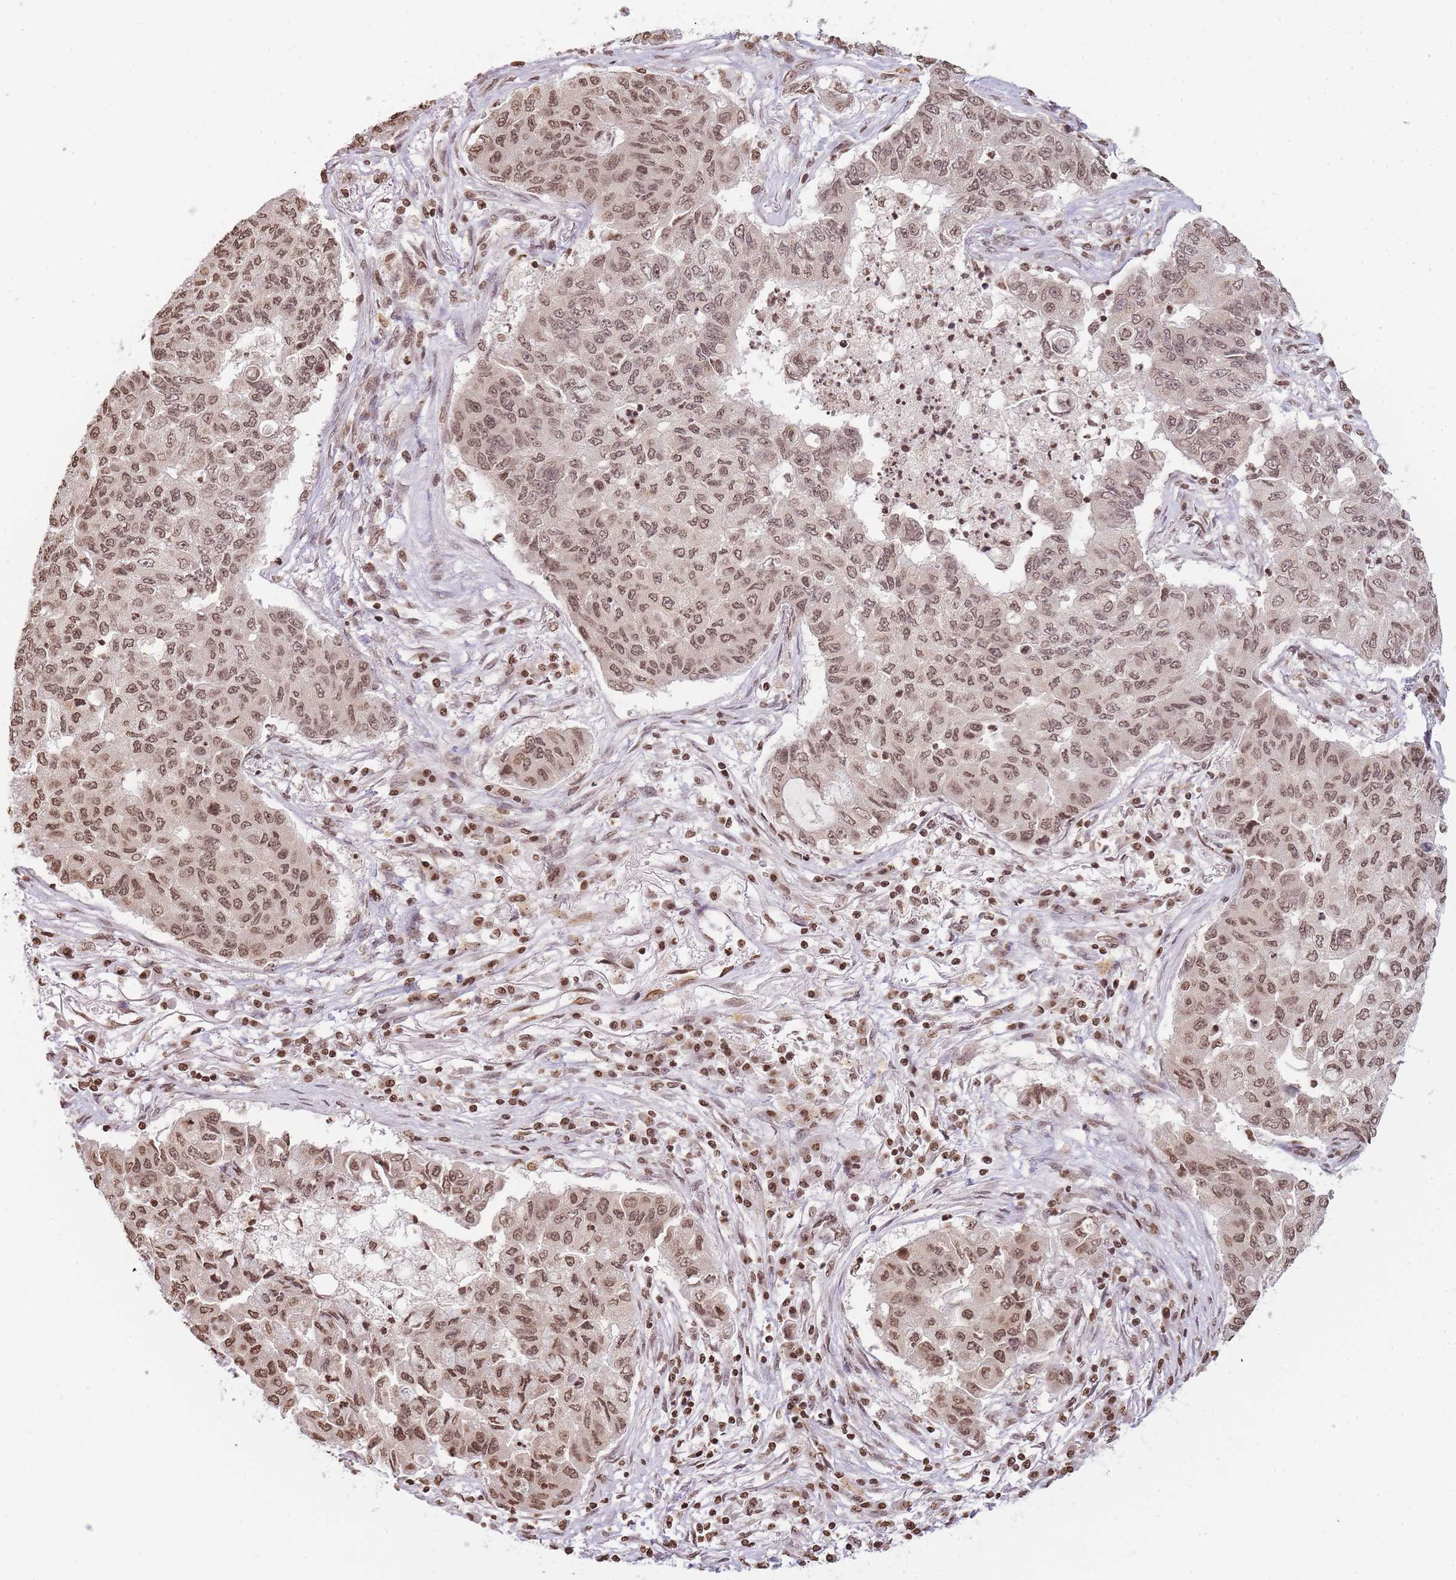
{"staining": {"intensity": "moderate", "quantity": ">75%", "location": "nuclear"}, "tissue": "lung cancer", "cell_type": "Tumor cells", "image_type": "cancer", "snomed": [{"axis": "morphology", "description": "Squamous cell carcinoma, NOS"}, {"axis": "topography", "description": "Lung"}], "caption": "A histopathology image of human lung cancer (squamous cell carcinoma) stained for a protein exhibits moderate nuclear brown staining in tumor cells.", "gene": "WWTR1", "patient": {"sex": "male", "age": 74}}